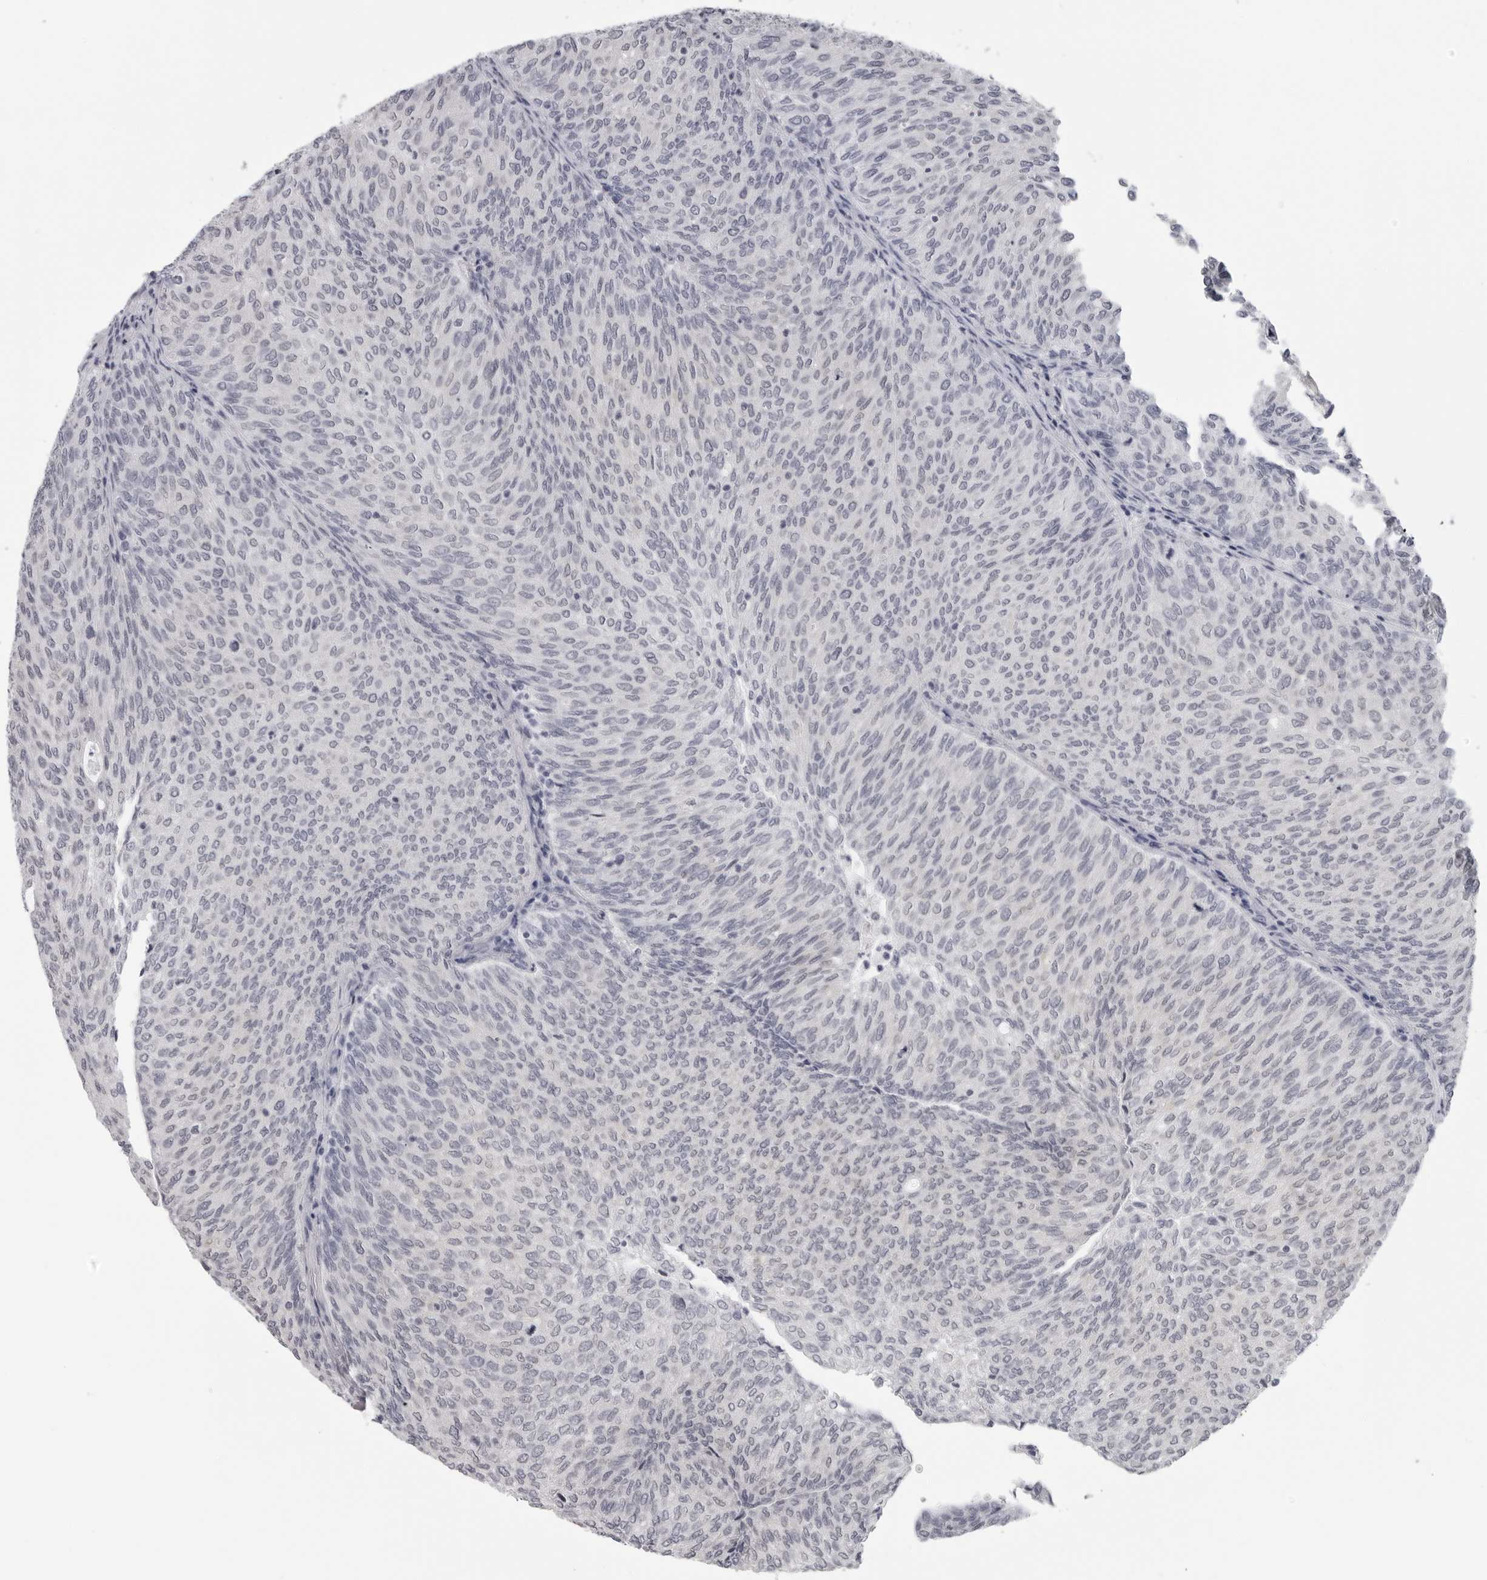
{"staining": {"intensity": "negative", "quantity": "none", "location": "none"}, "tissue": "urothelial cancer", "cell_type": "Tumor cells", "image_type": "cancer", "snomed": [{"axis": "morphology", "description": "Urothelial carcinoma, Low grade"}, {"axis": "topography", "description": "Urinary bladder"}], "caption": "There is no significant expression in tumor cells of urothelial carcinoma (low-grade).", "gene": "OPLAH", "patient": {"sex": "female", "age": 79}}